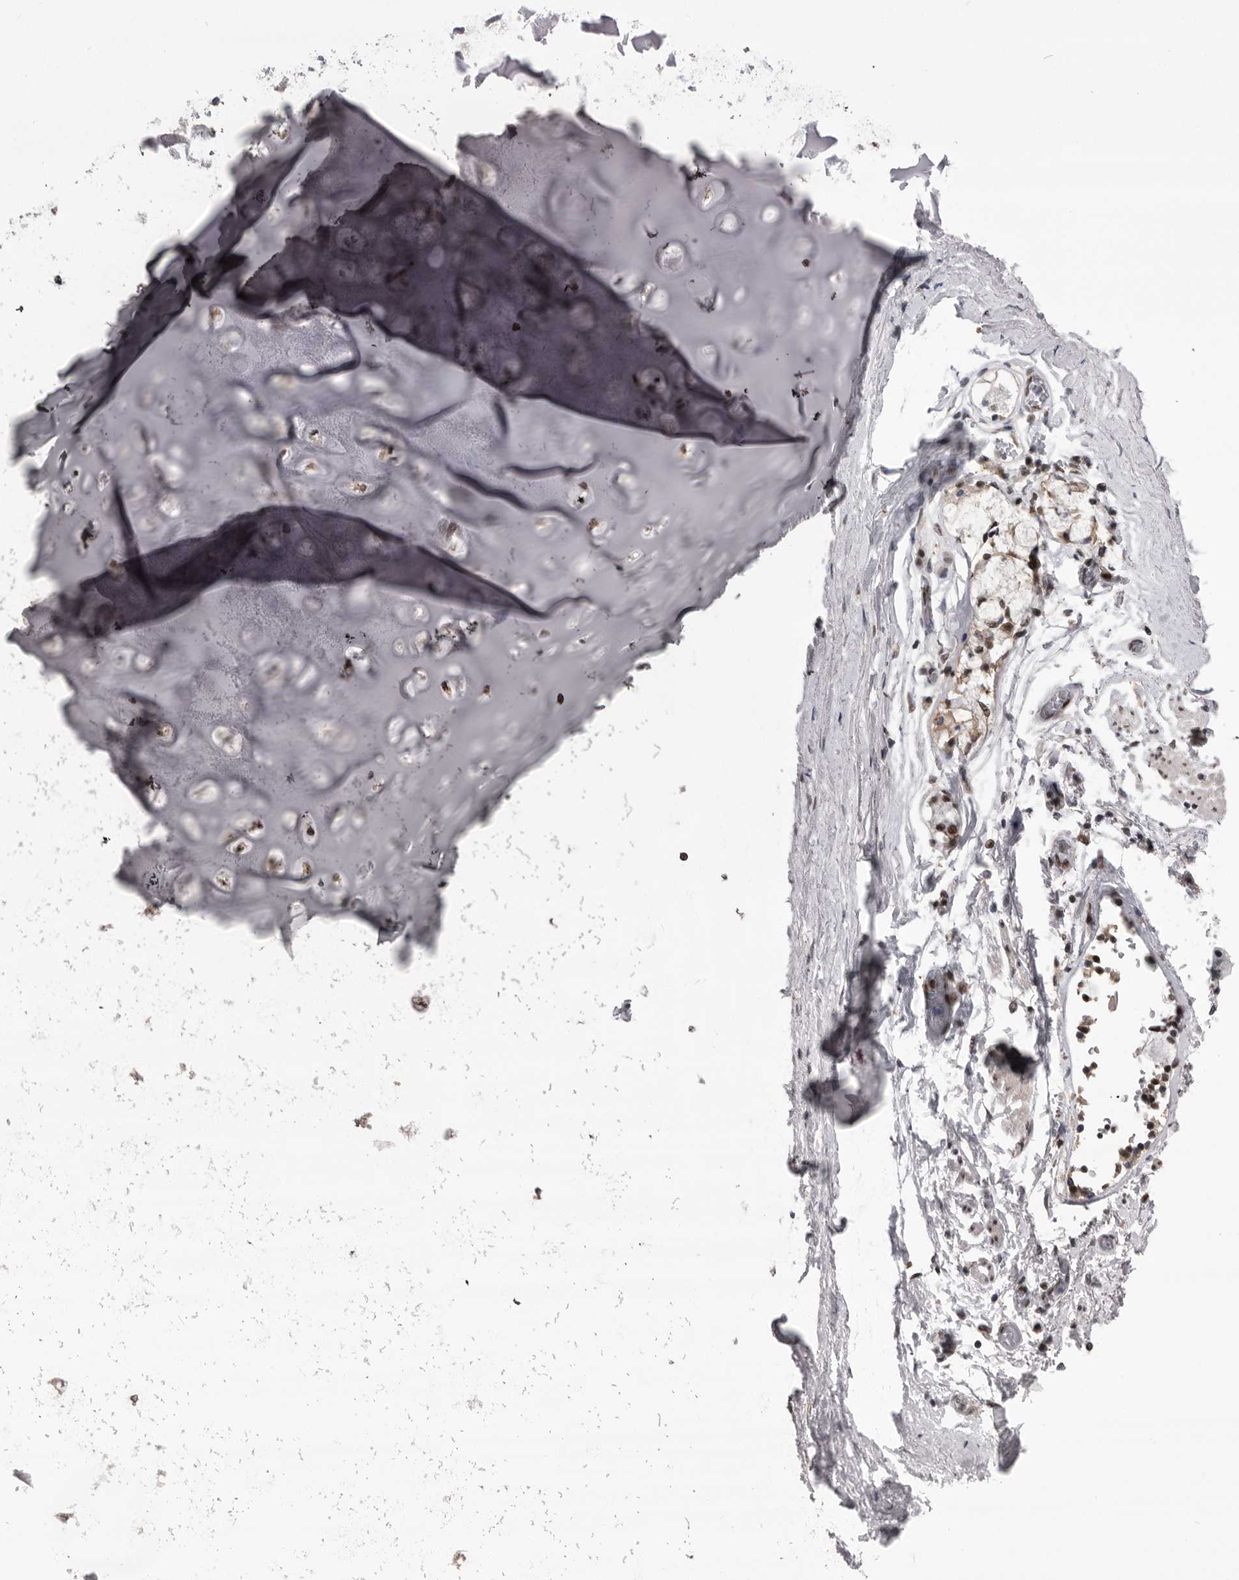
{"staining": {"intensity": "moderate", "quantity": ">75%", "location": "nuclear"}, "tissue": "adipose tissue", "cell_type": "Adipocytes", "image_type": "normal", "snomed": [{"axis": "morphology", "description": "Normal tissue, NOS"}, {"axis": "topography", "description": "Cartilage tissue"}, {"axis": "topography", "description": "Lung"}], "caption": "IHC histopathology image of benign adipose tissue stained for a protein (brown), which shows medium levels of moderate nuclear positivity in approximately >75% of adipocytes.", "gene": "MEPCE", "patient": {"sex": "female", "age": 77}}